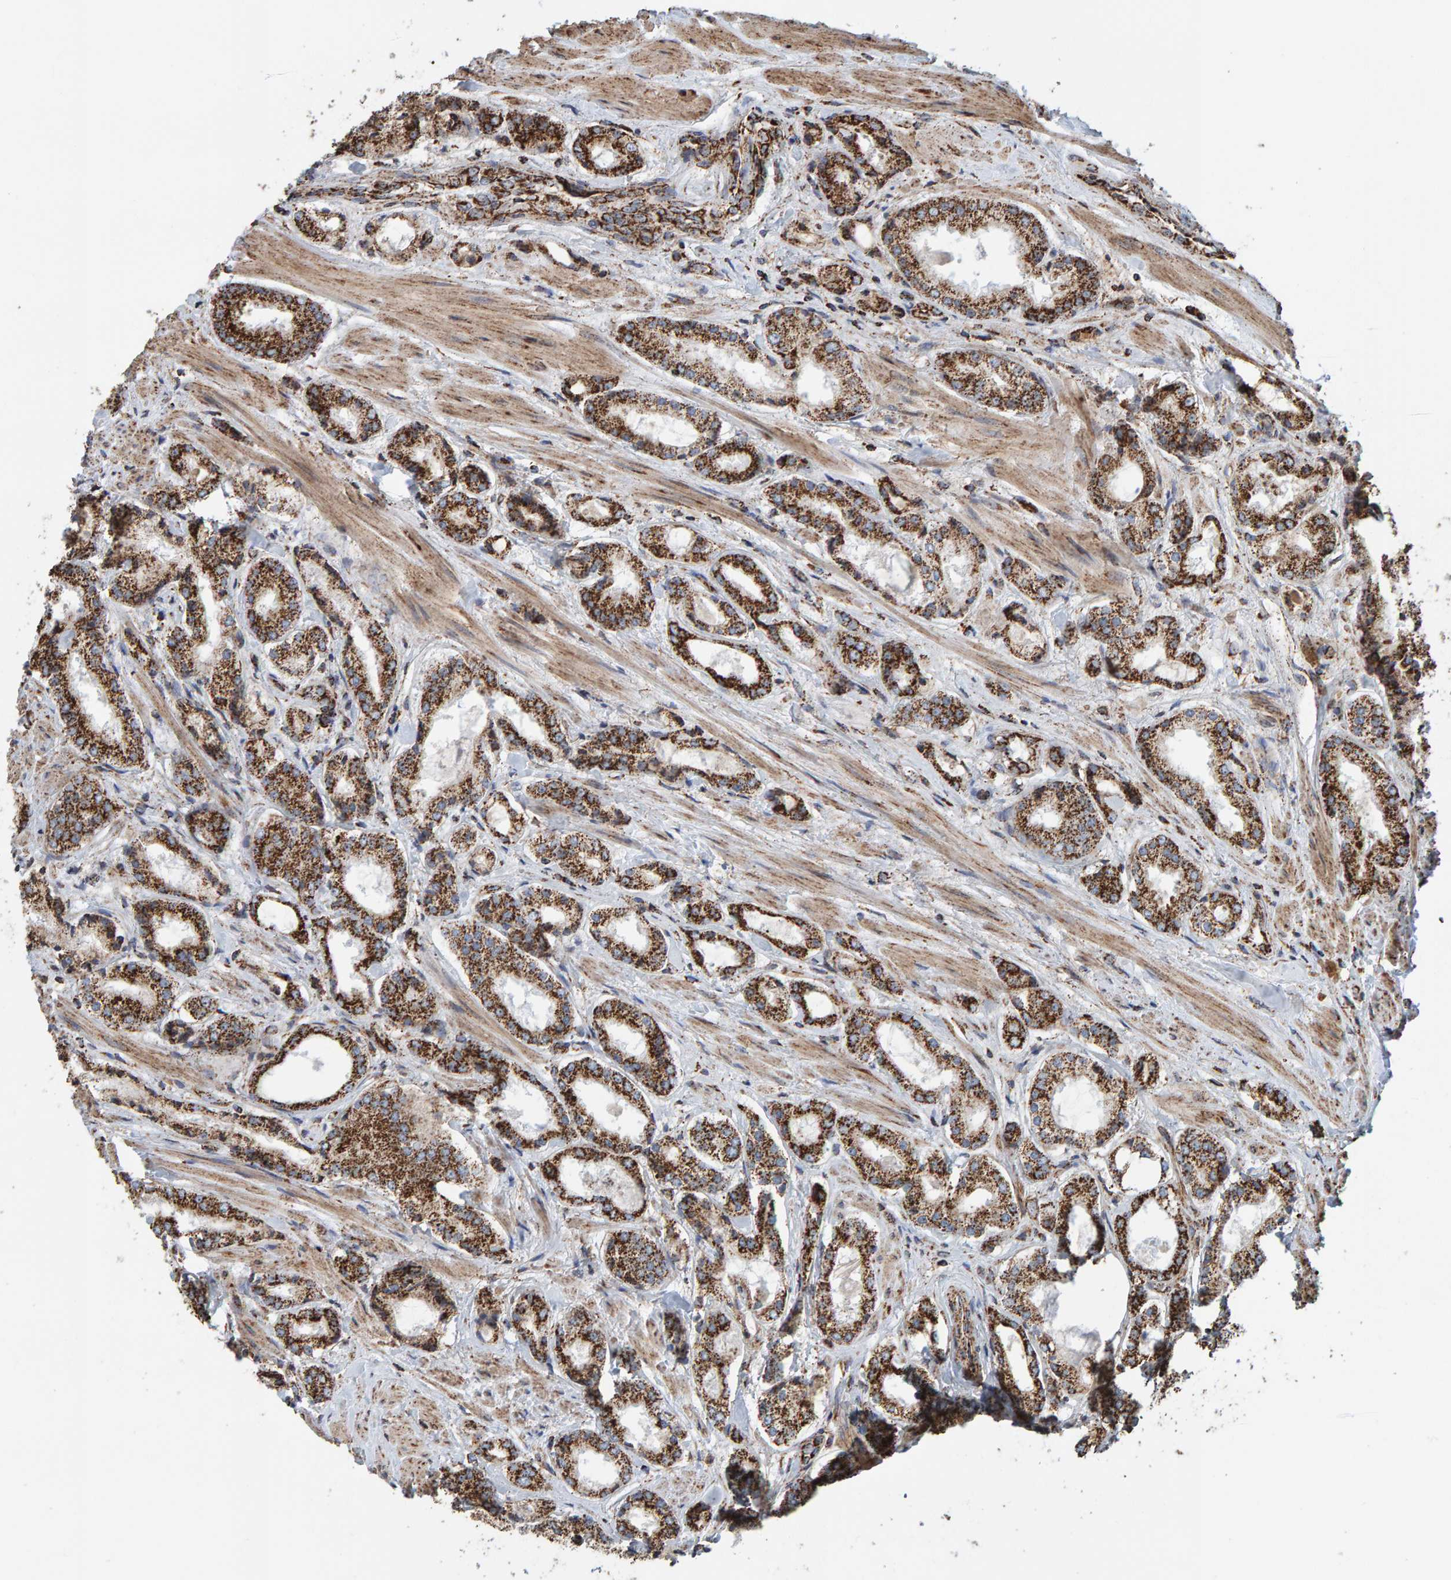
{"staining": {"intensity": "strong", "quantity": ">75%", "location": "cytoplasmic/membranous"}, "tissue": "prostate cancer", "cell_type": "Tumor cells", "image_type": "cancer", "snomed": [{"axis": "morphology", "description": "Adenocarcinoma, Low grade"}, {"axis": "topography", "description": "Prostate"}], "caption": "There is high levels of strong cytoplasmic/membranous positivity in tumor cells of prostate cancer, as demonstrated by immunohistochemical staining (brown color).", "gene": "MRPL45", "patient": {"sex": "male", "age": 62}}